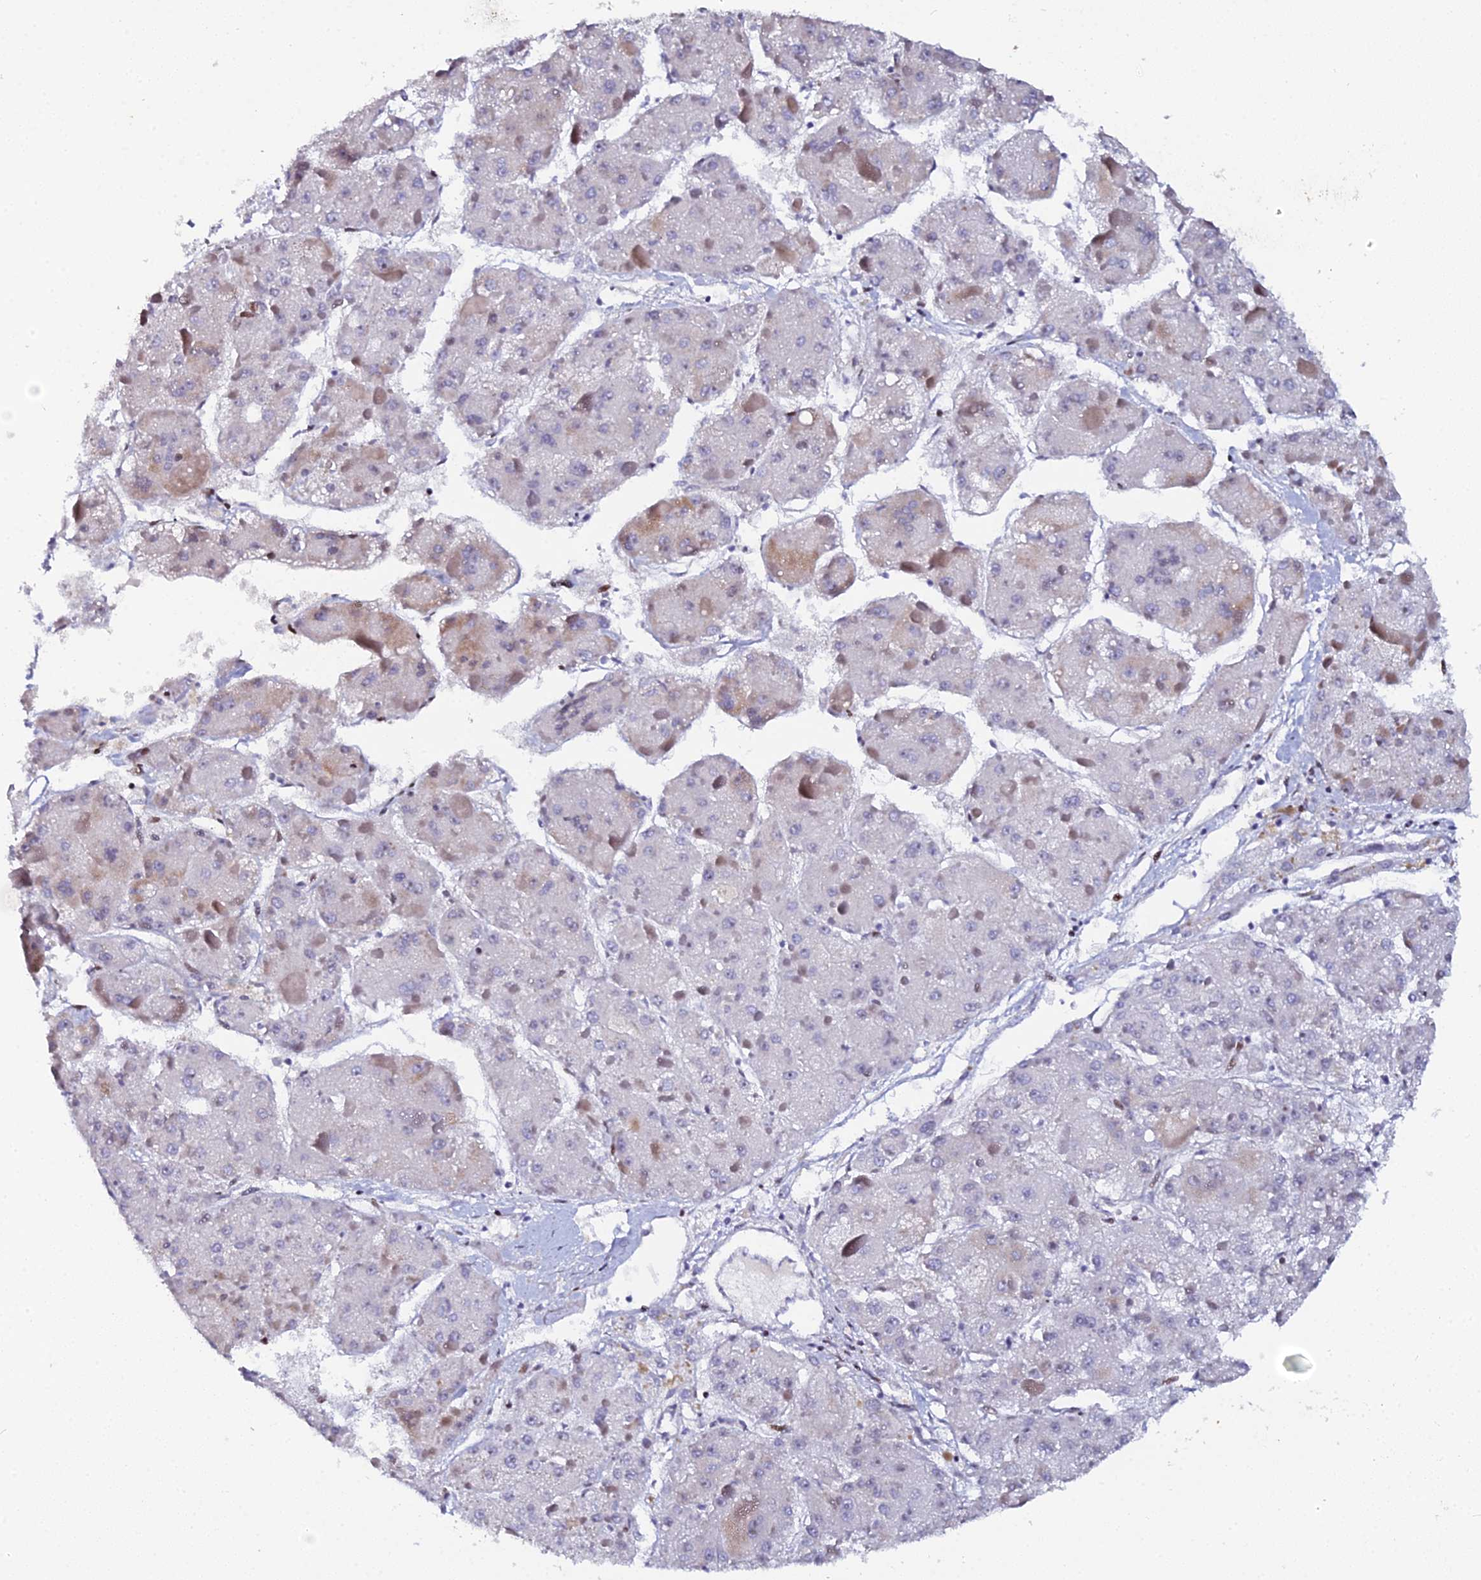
{"staining": {"intensity": "moderate", "quantity": "<25%", "location": "nuclear"}, "tissue": "liver cancer", "cell_type": "Tumor cells", "image_type": "cancer", "snomed": [{"axis": "morphology", "description": "Carcinoma, Hepatocellular, NOS"}, {"axis": "topography", "description": "Liver"}], "caption": "Moderate nuclear protein expression is seen in approximately <25% of tumor cells in liver cancer. The staining was performed using DAB, with brown indicating positive protein expression. Nuclei are stained blue with hematoxylin.", "gene": "MYNN", "patient": {"sex": "female", "age": 73}}